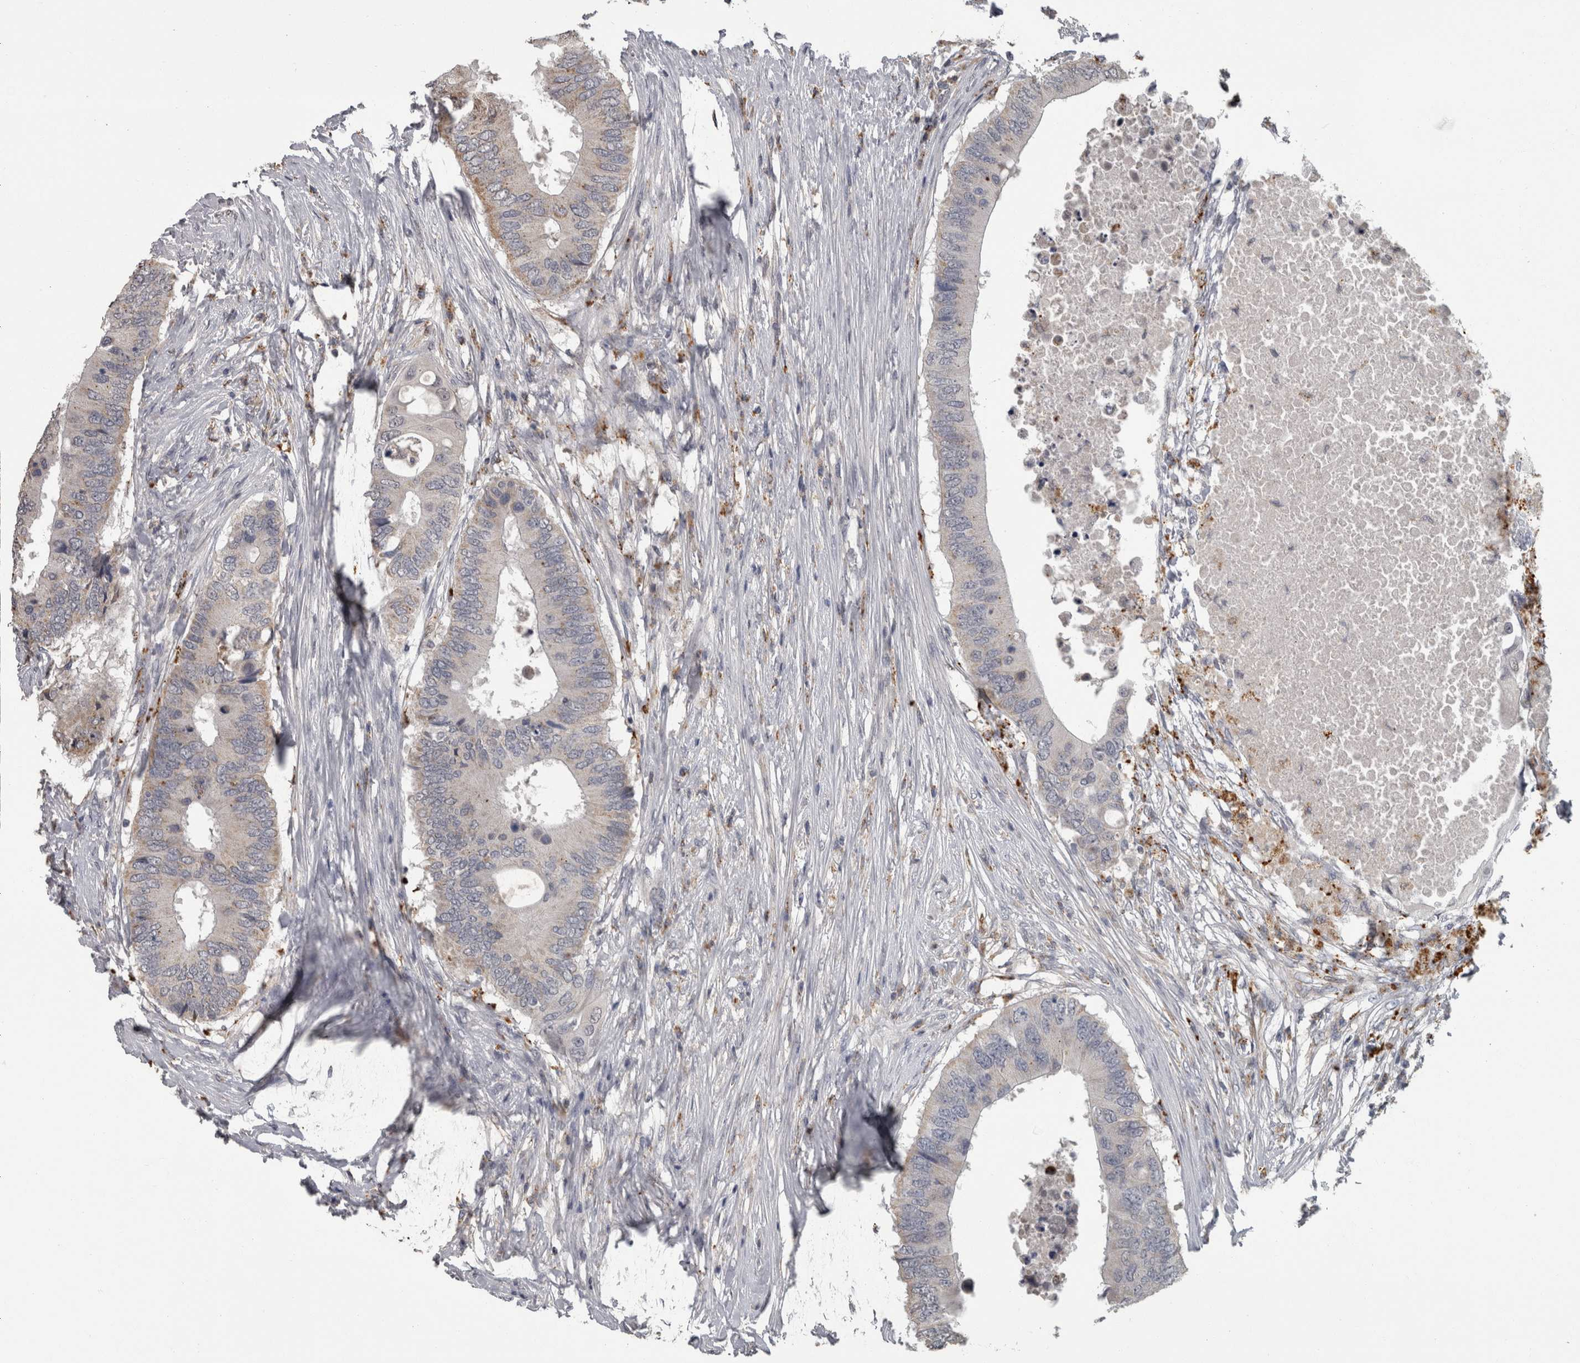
{"staining": {"intensity": "weak", "quantity": "<25%", "location": "cytoplasmic/membranous"}, "tissue": "colorectal cancer", "cell_type": "Tumor cells", "image_type": "cancer", "snomed": [{"axis": "morphology", "description": "Adenocarcinoma, NOS"}, {"axis": "topography", "description": "Colon"}], "caption": "Micrograph shows no significant protein expression in tumor cells of adenocarcinoma (colorectal).", "gene": "NAAA", "patient": {"sex": "male", "age": 71}}